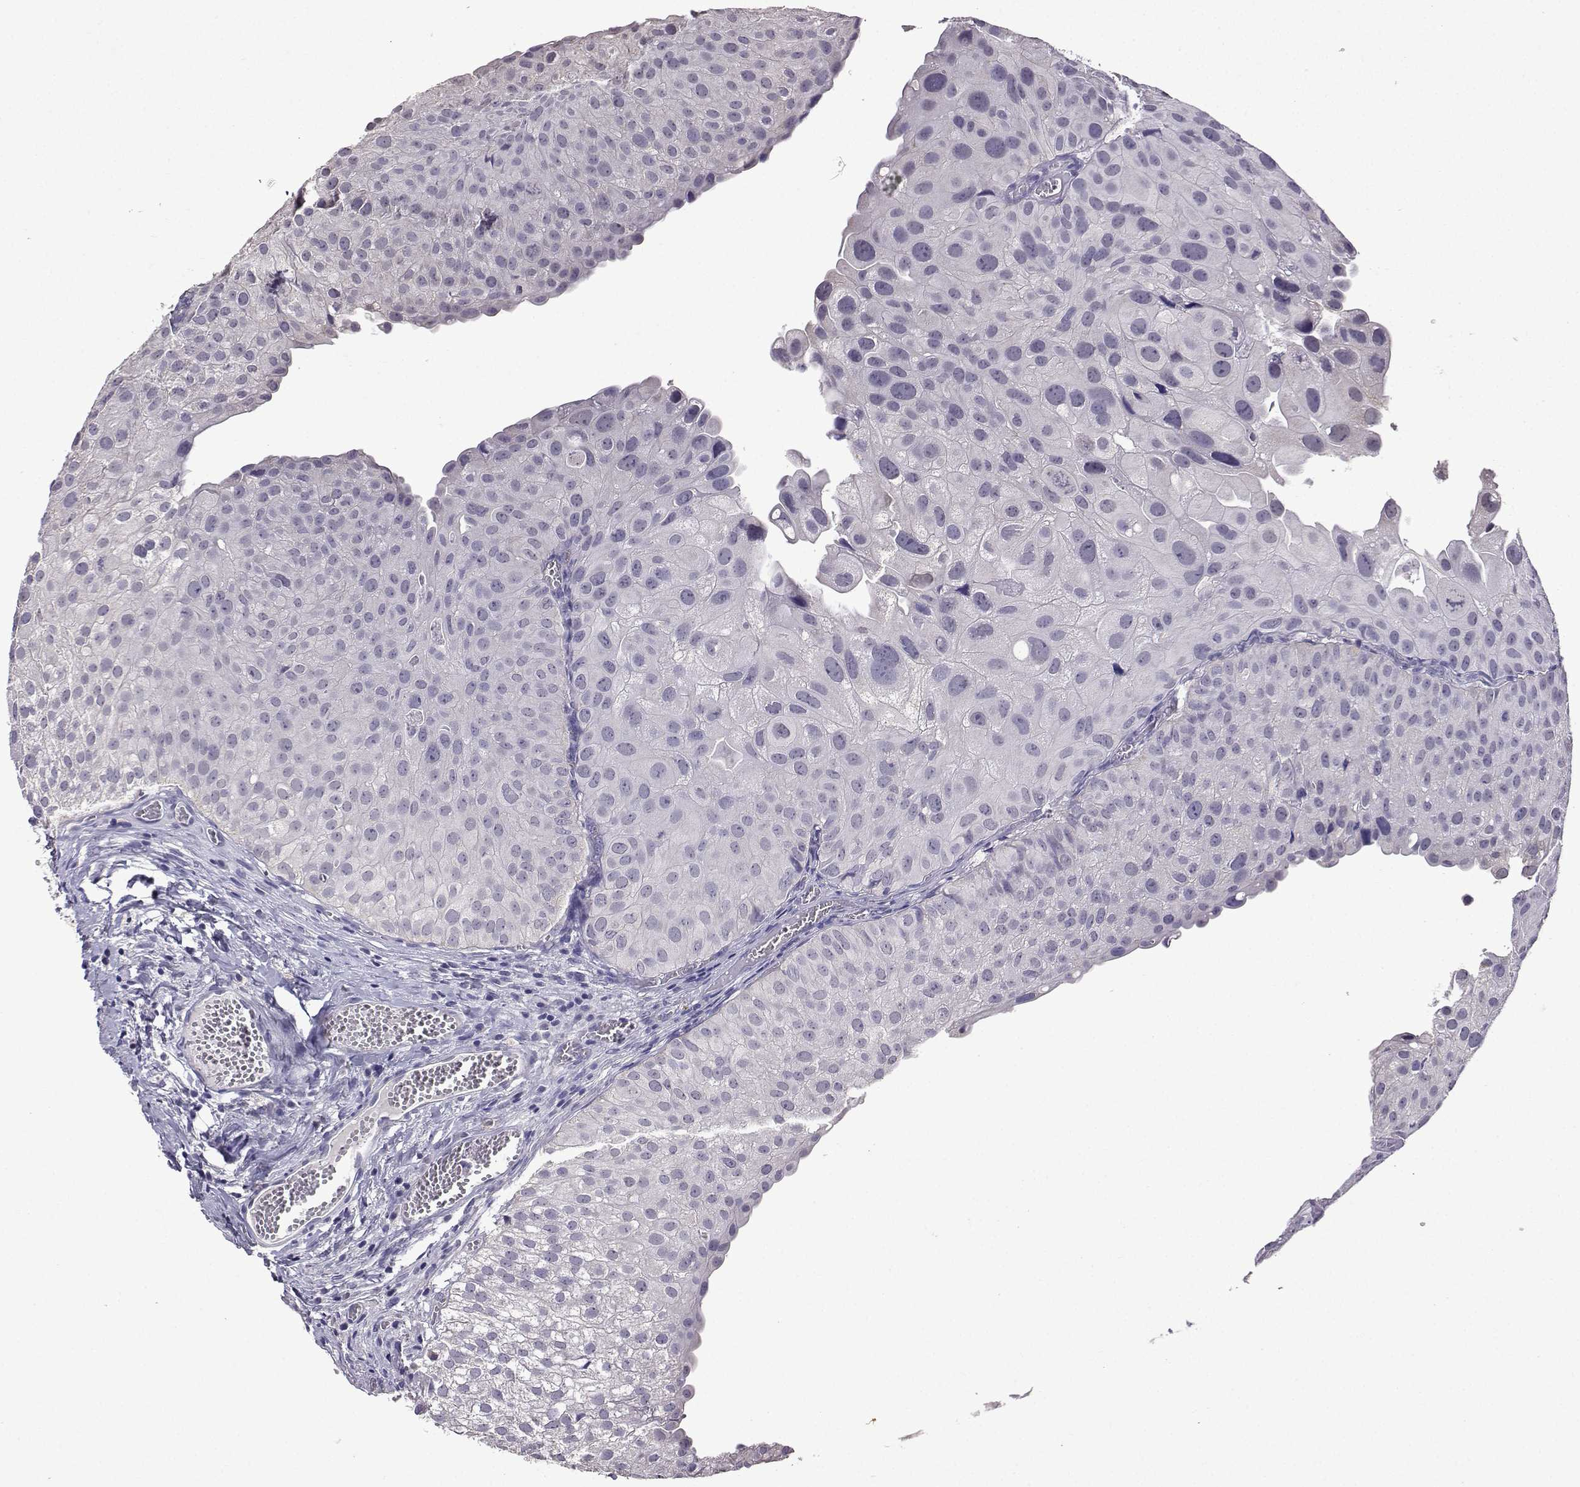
{"staining": {"intensity": "negative", "quantity": "none", "location": "none"}, "tissue": "urothelial cancer", "cell_type": "Tumor cells", "image_type": "cancer", "snomed": [{"axis": "morphology", "description": "Urothelial carcinoma, Low grade"}, {"axis": "topography", "description": "Urinary bladder"}], "caption": "DAB immunohistochemical staining of human low-grade urothelial carcinoma demonstrates no significant expression in tumor cells.", "gene": "CCL28", "patient": {"sex": "female", "age": 78}}